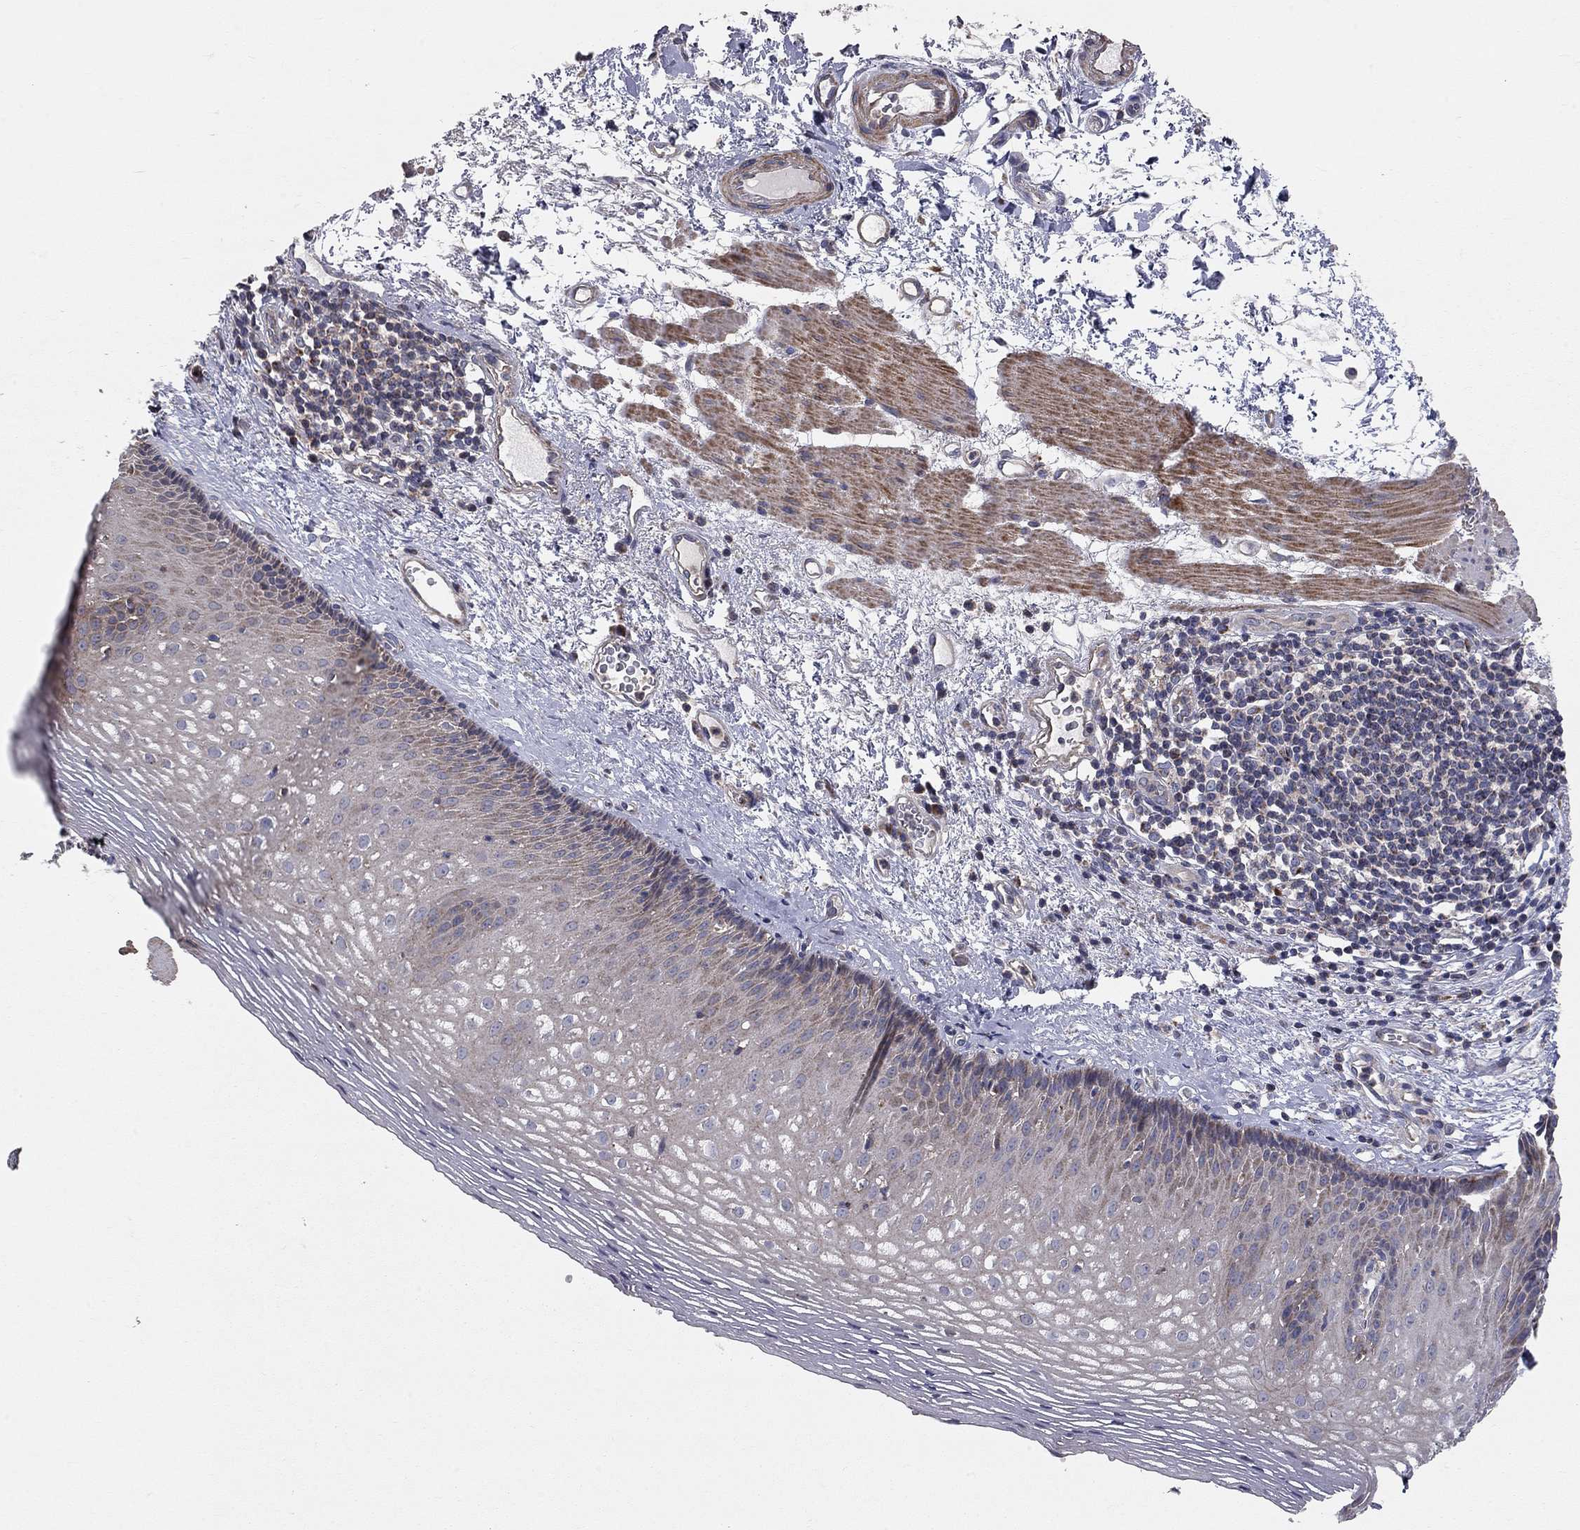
{"staining": {"intensity": "moderate", "quantity": "25%-75%", "location": "cytoplasmic/membranous"}, "tissue": "esophagus", "cell_type": "Squamous epithelial cells", "image_type": "normal", "snomed": [{"axis": "morphology", "description": "Normal tissue, NOS"}, {"axis": "topography", "description": "Esophagus"}], "caption": "A photomicrograph of human esophagus stained for a protein shows moderate cytoplasmic/membranous brown staining in squamous epithelial cells. Using DAB (brown) and hematoxylin (blue) stains, captured at high magnification using brightfield microscopy.", "gene": "KANSL1L", "patient": {"sex": "male", "age": 76}}